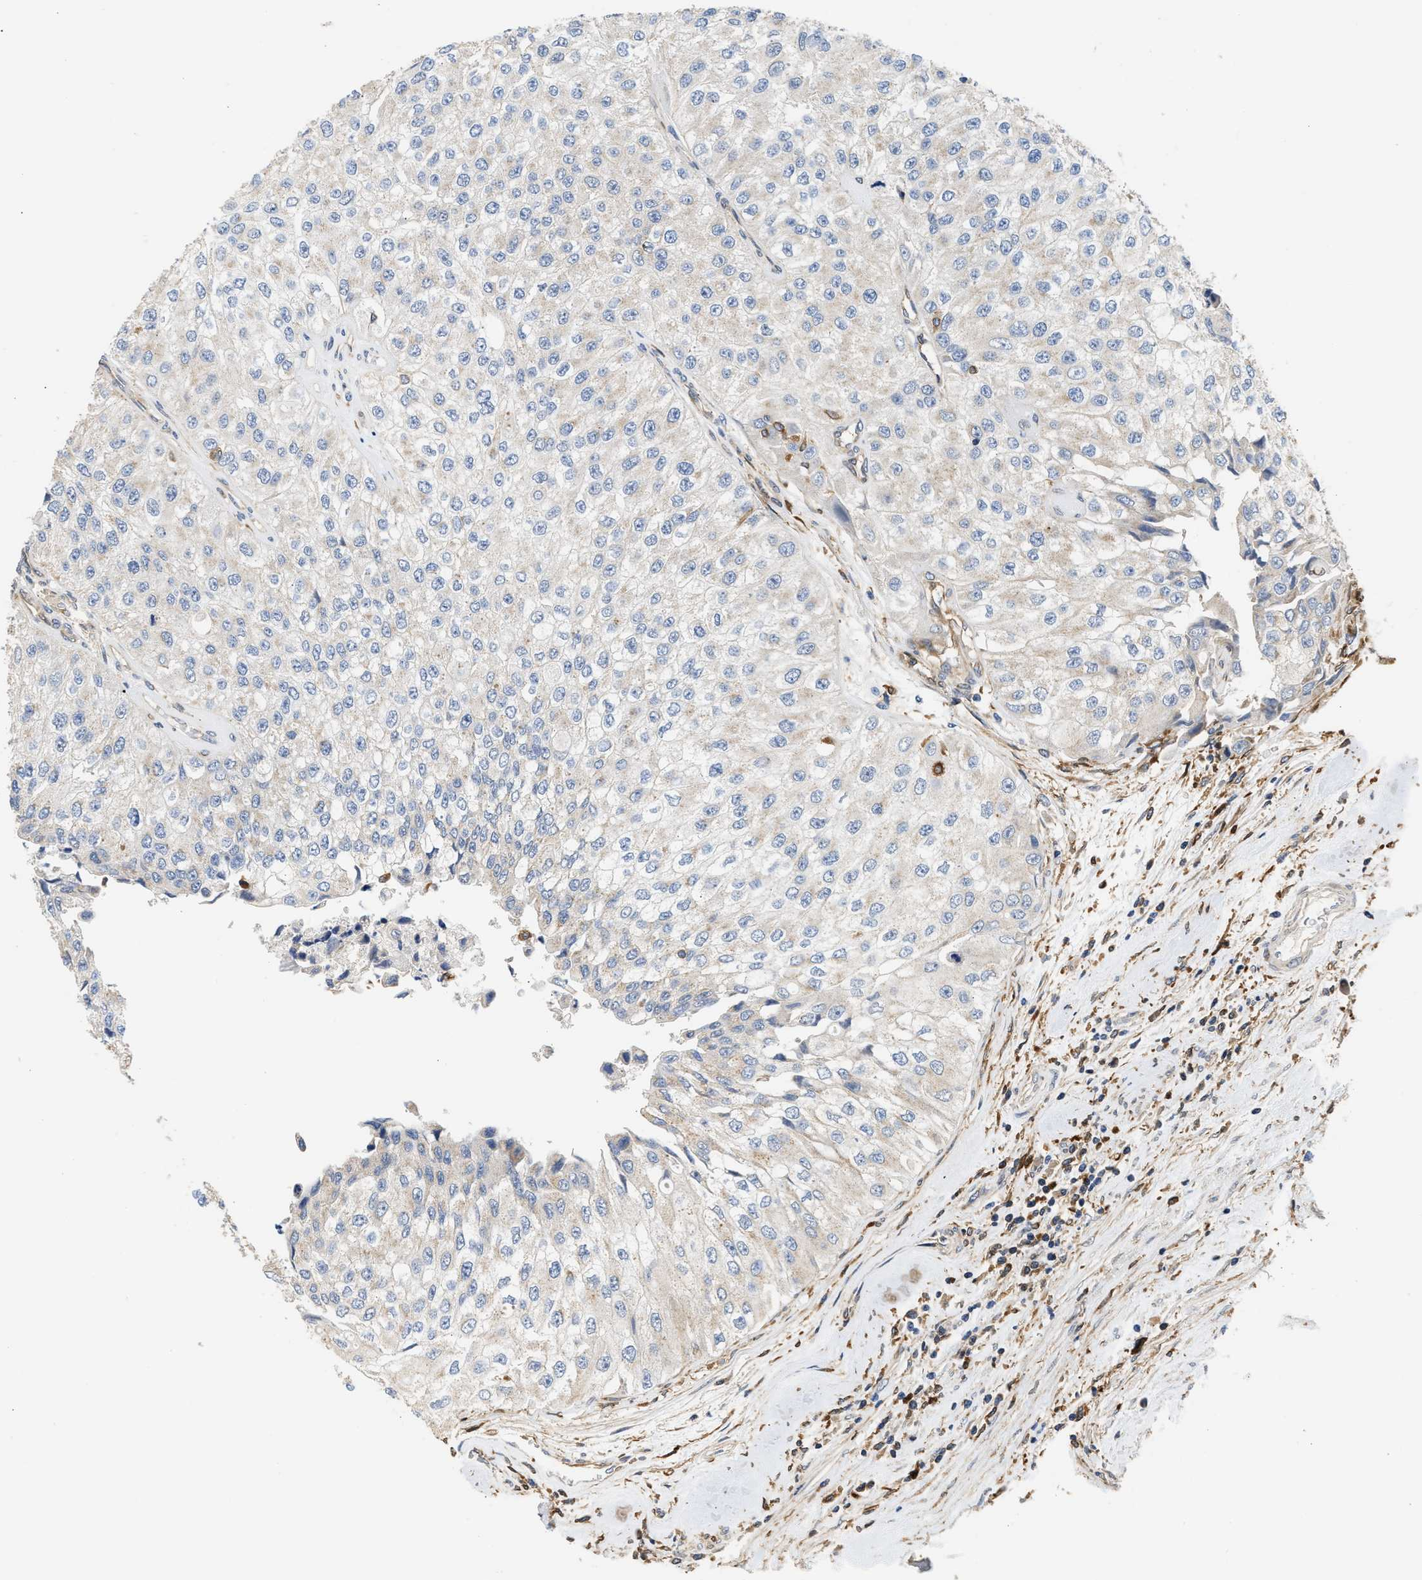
{"staining": {"intensity": "negative", "quantity": "none", "location": "none"}, "tissue": "urothelial cancer", "cell_type": "Tumor cells", "image_type": "cancer", "snomed": [{"axis": "morphology", "description": "Urothelial carcinoma, High grade"}, {"axis": "topography", "description": "Kidney"}, {"axis": "topography", "description": "Urinary bladder"}], "caption": "Protein analysis of high-grade urothelial carcinoma exhibits no significant positivity in tumor cells.", "gene": "RAB31", "patient": {"sex": "male", "age": 77}}